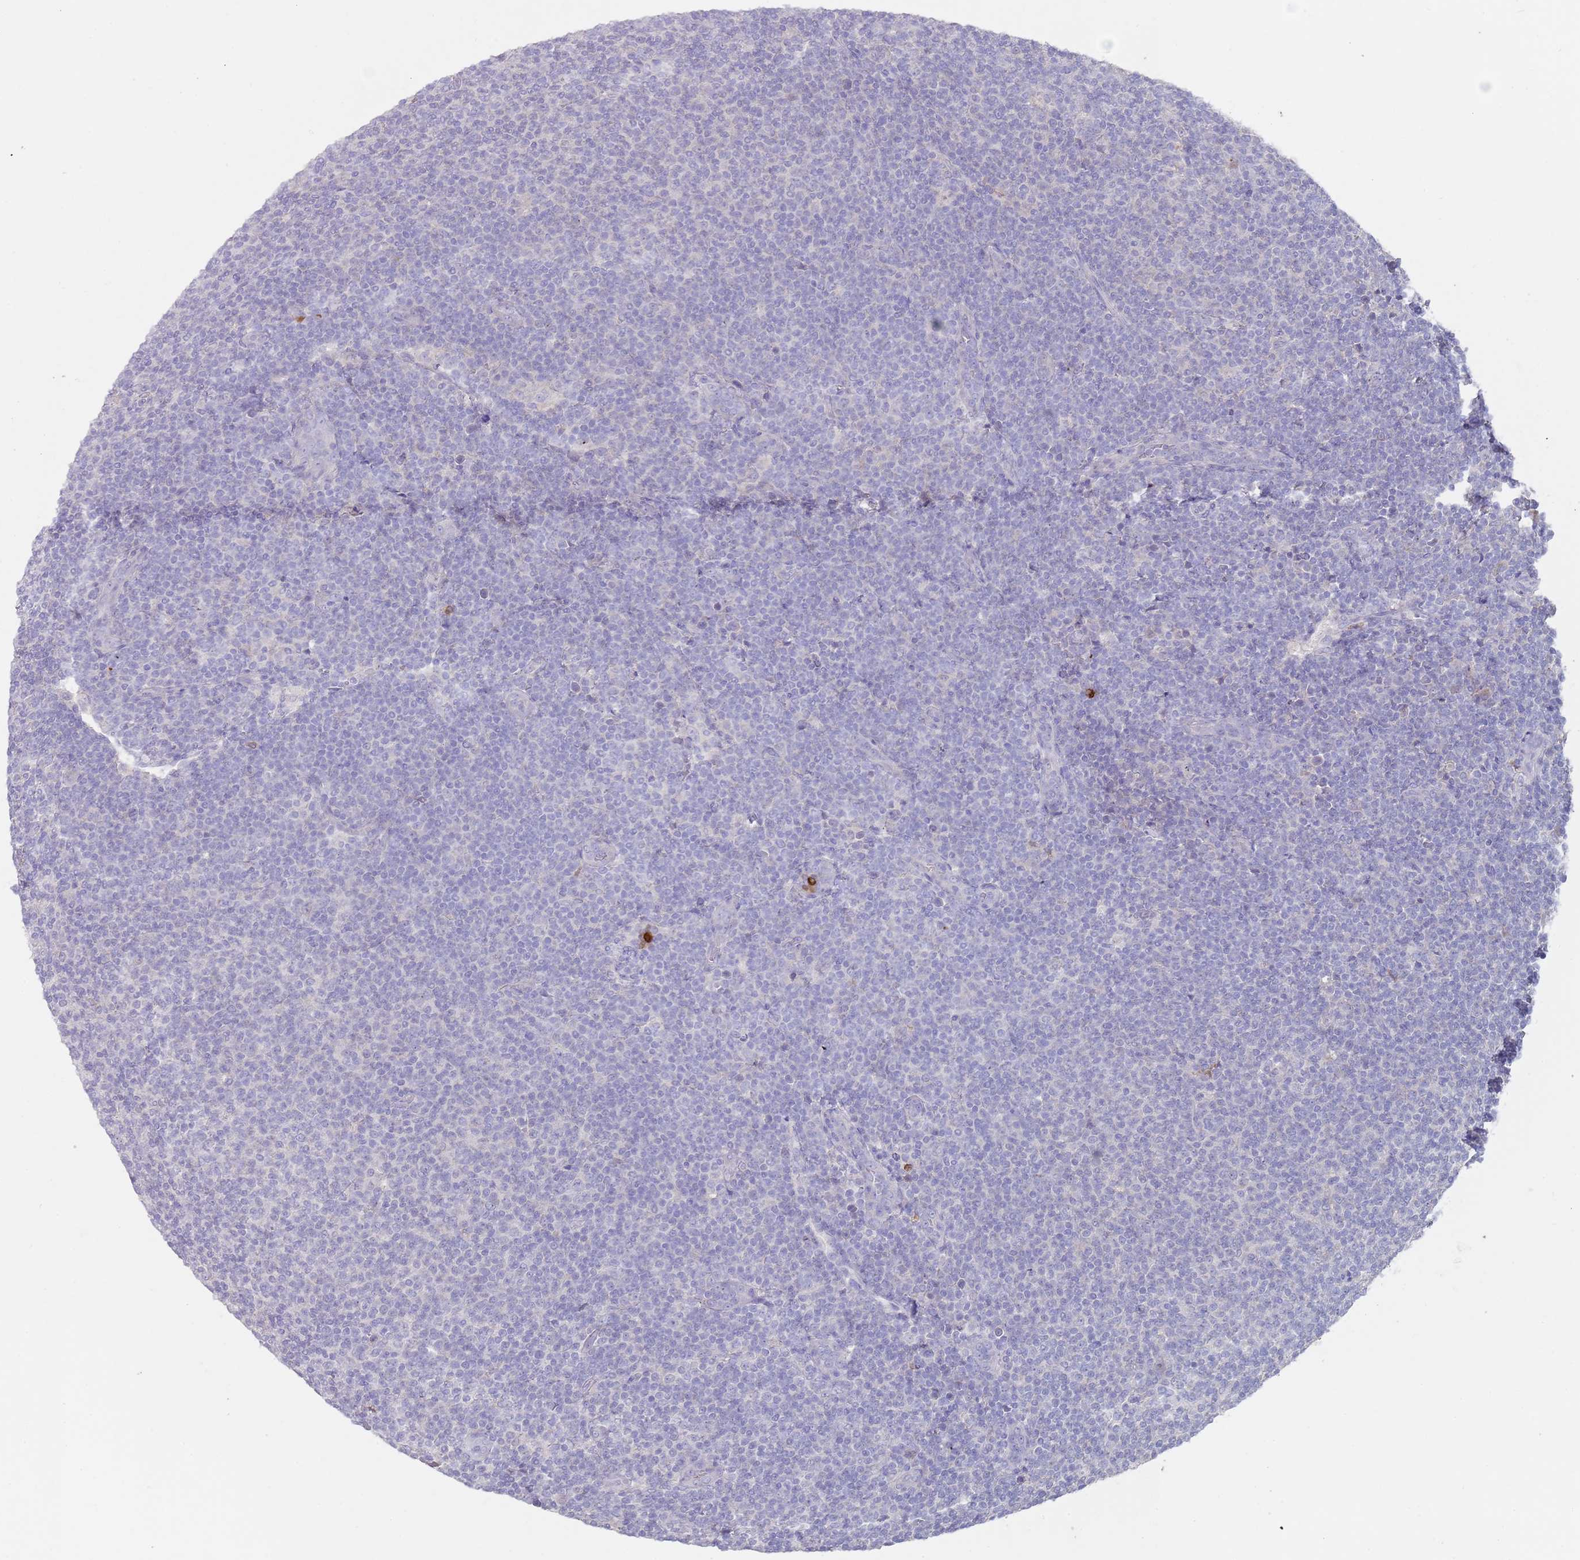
{"staining": {"intensity": "negative", "quantity": "none", "location": "none"}, "tissue": "lymphoma", "cell_type": "Tumor cells", "image_type": "cancer", "snomed": [{"axis": "morphology", "description": "Malignant lymphoma, non-Hodgkin's type, Low grade"}, {"axis": "topography", "description": "Lymph node"}], "caption": "Immunohistochemical staining of low-grade malignant lymphoma, non-Hodgkin's type shows no significant positivity in tumor cells. Brightfield microscopy of immunohistochemistry stained with DAB (3,3'-diaminobenzidine) (brown) and hematoxylin (blue), captured at high magnification.", "gene": "TMEM251", "patient": {"sex": "male", "age": 66}}